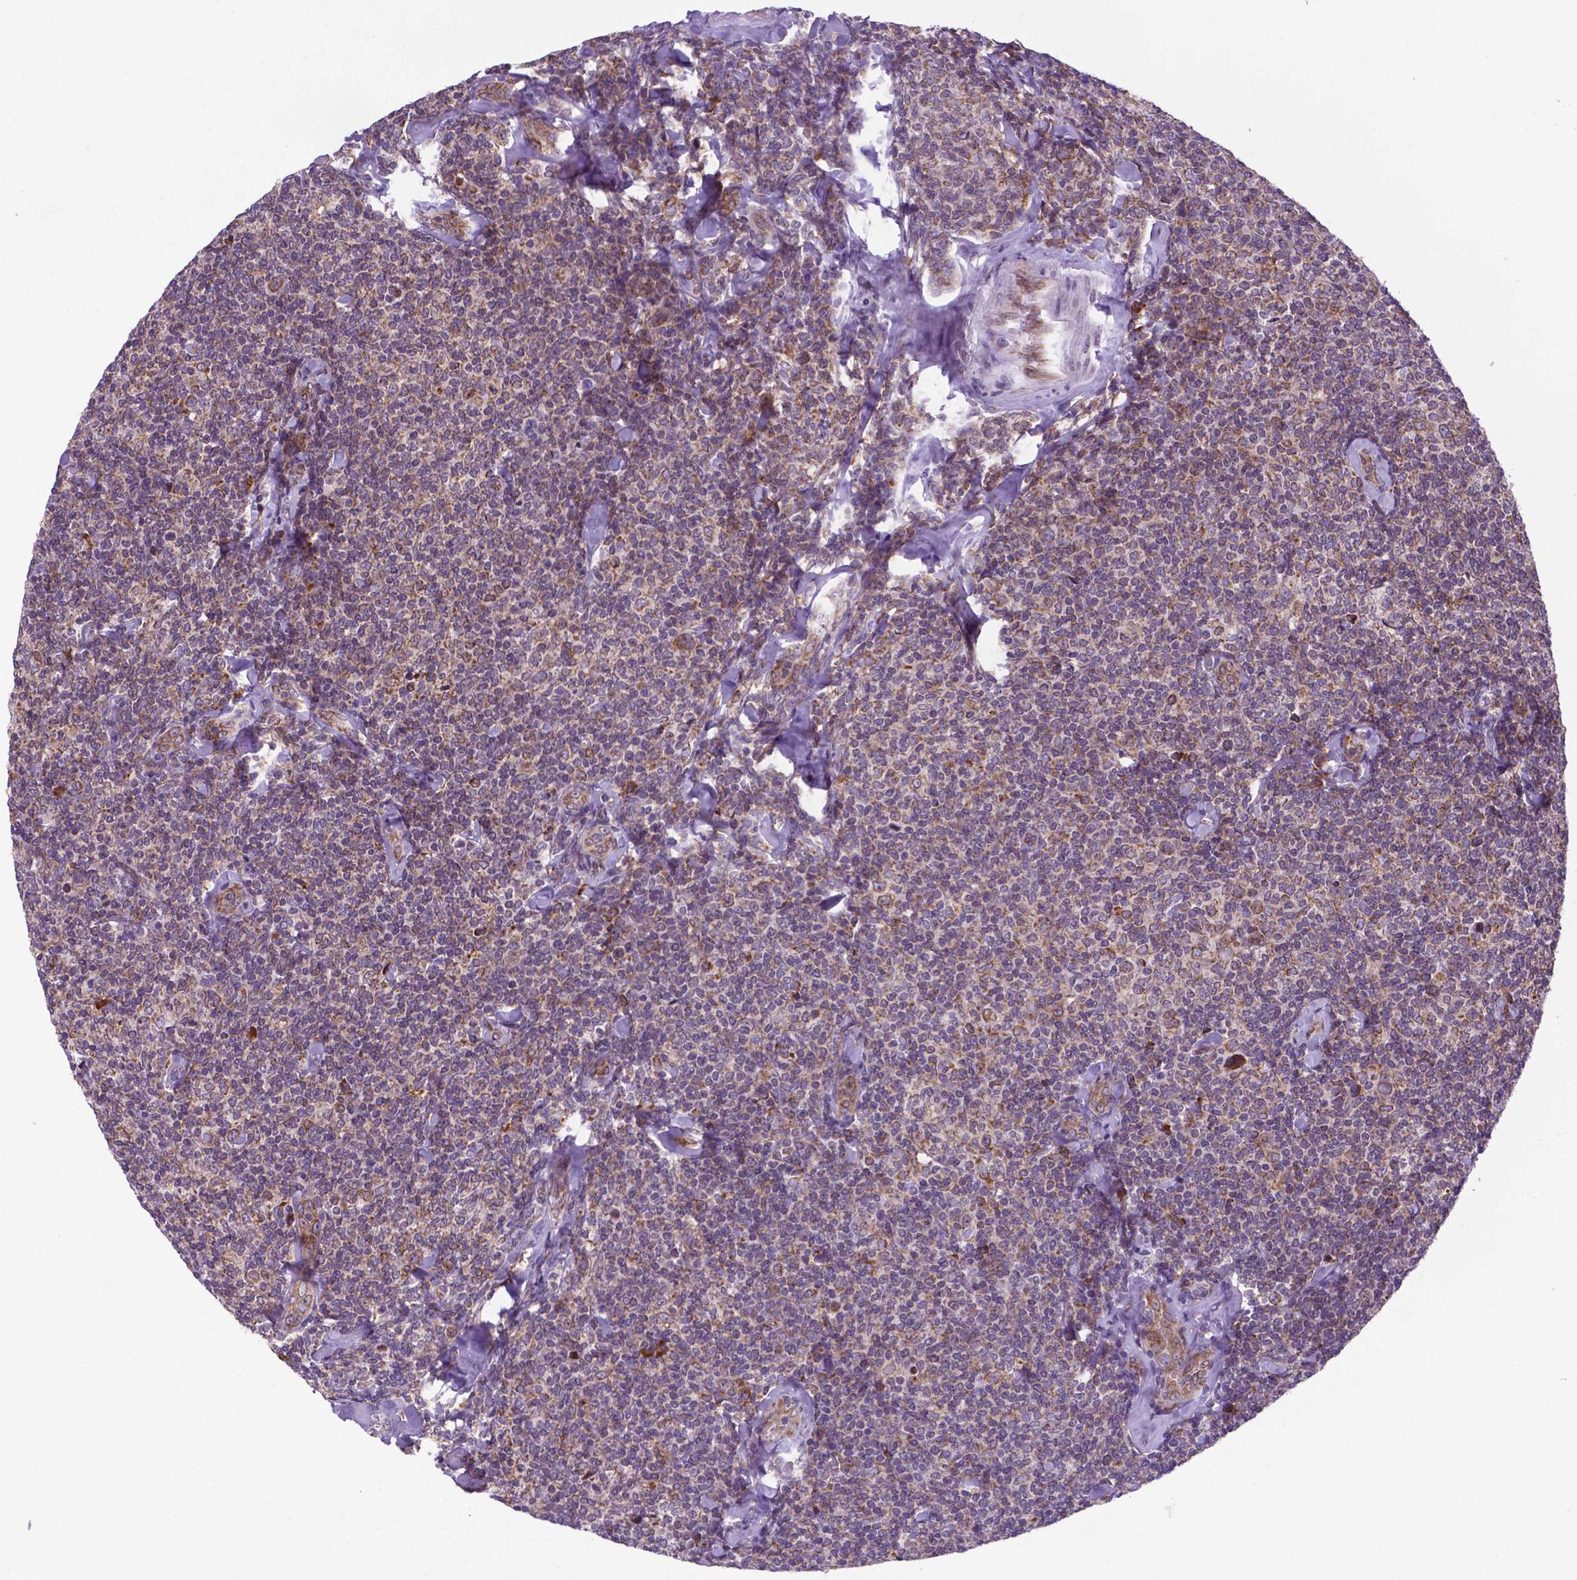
{"staining": {"intensity": "negative", "quantity": "none", "location": "none"}, "tissue": "lymphoma", "cell_type": "Tumor cells", "image_type": "cancer", "snomed": [{"axis": "morphology", "description": "Malignant lymphoma, non-Hodgkin's type, Low grade"}, {"axis": "topography", "description": "Lymph node"}], "caption": "Immunohistochemical staining of human low-grade malignant lymphoma, non-Hodgkin's type reveals no significant positivity in tumor cells.", "gene": "WDR83OS", "patient": {"sex": "female", "age": 56}}